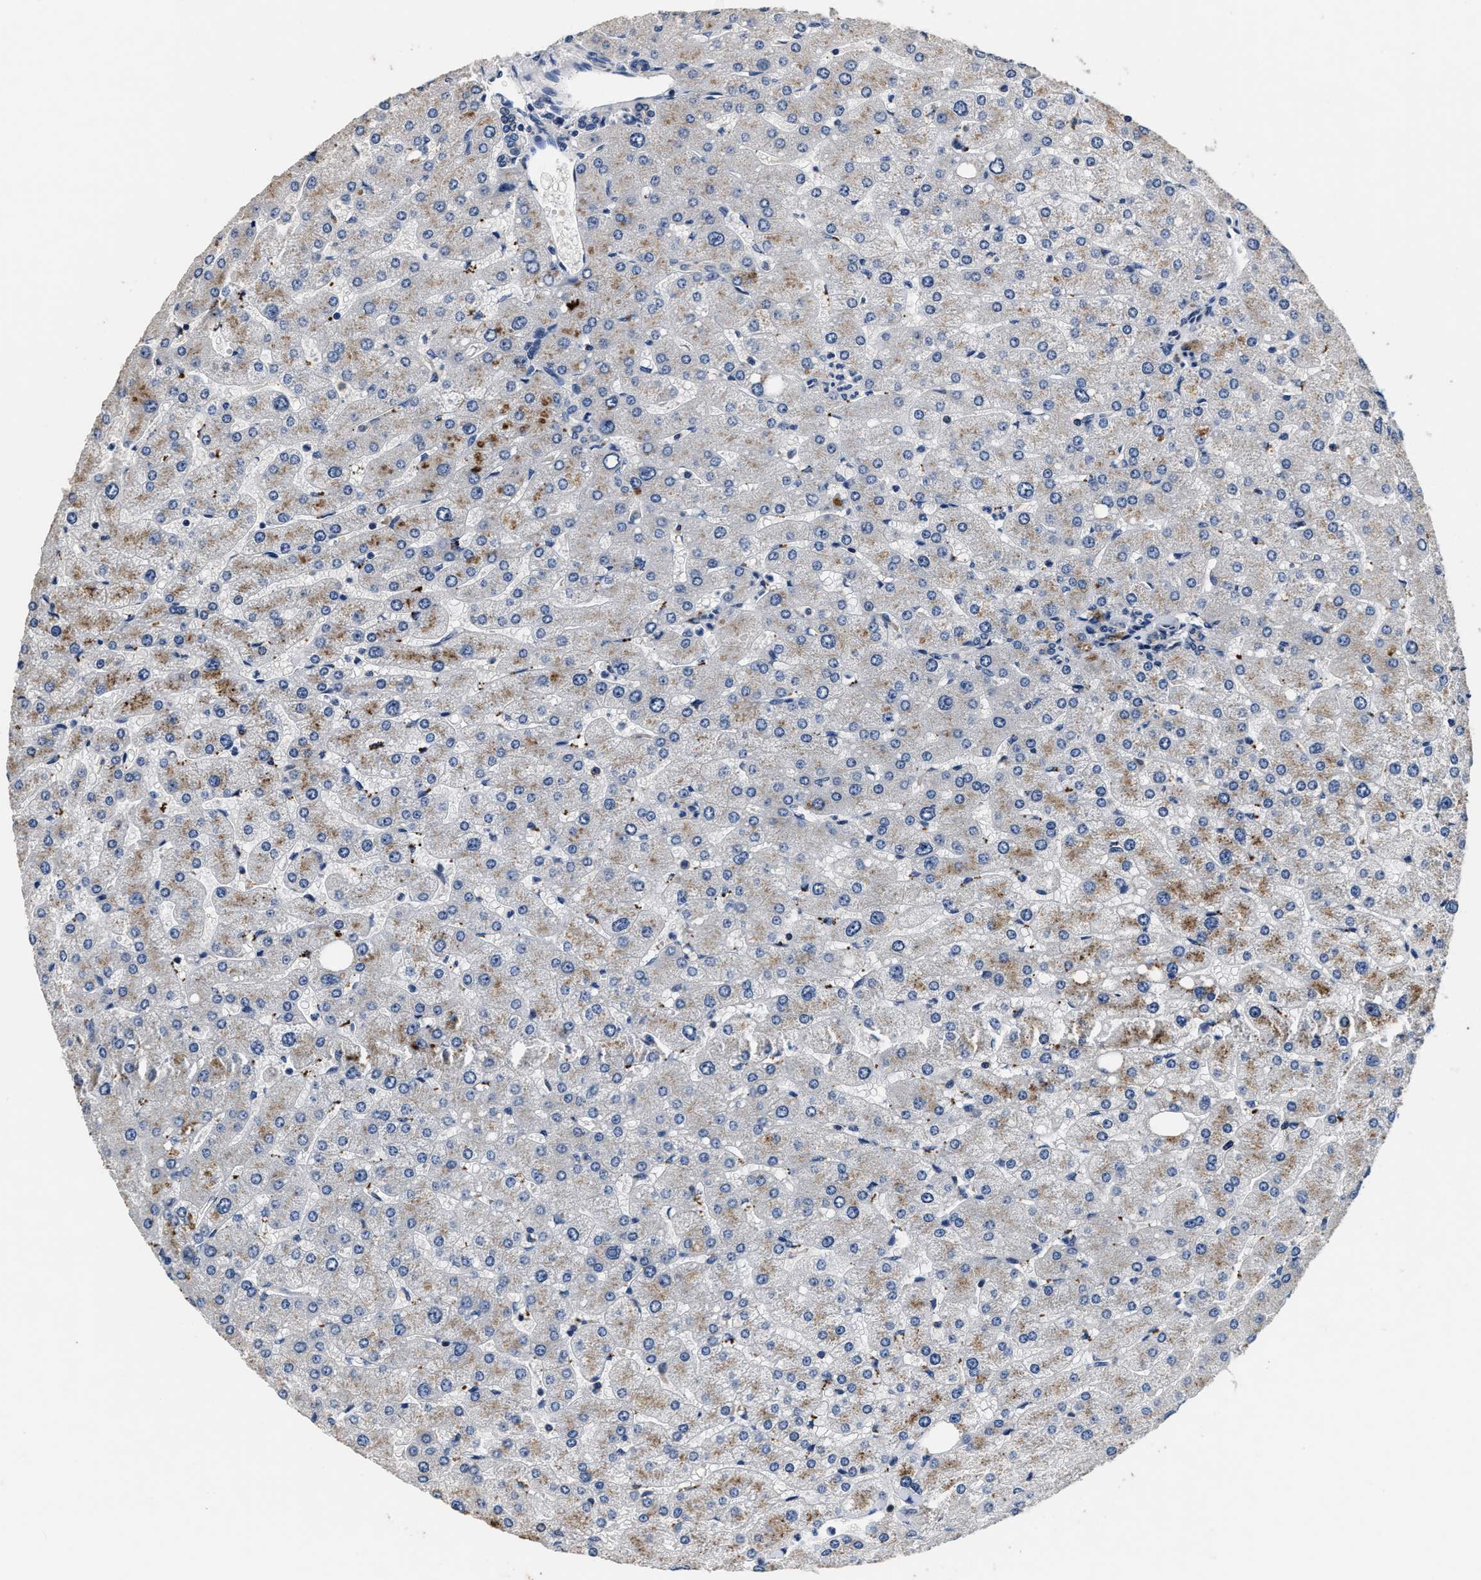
{"staining": {"intensity": "negative", "quantity": "none", "location": "none"}, "tissue": "liver", "cell_type": "Cholangiocytes", "image_type": "normal", "snomed": [{"axis": "morphology", "description": "Normal tissue, NOS"}, {"axis": "topography", "description": "Liver"}], "caption": "Immunohistochemistry (IHC) of benign human liver exhibits no staining in cholangiocytes. (DAB (3,3'-diaminobenzidine) immunohistochemistry, high magnification).", "gene": "ANKIB1", "patient": {"sex": "male", "age": 55}}